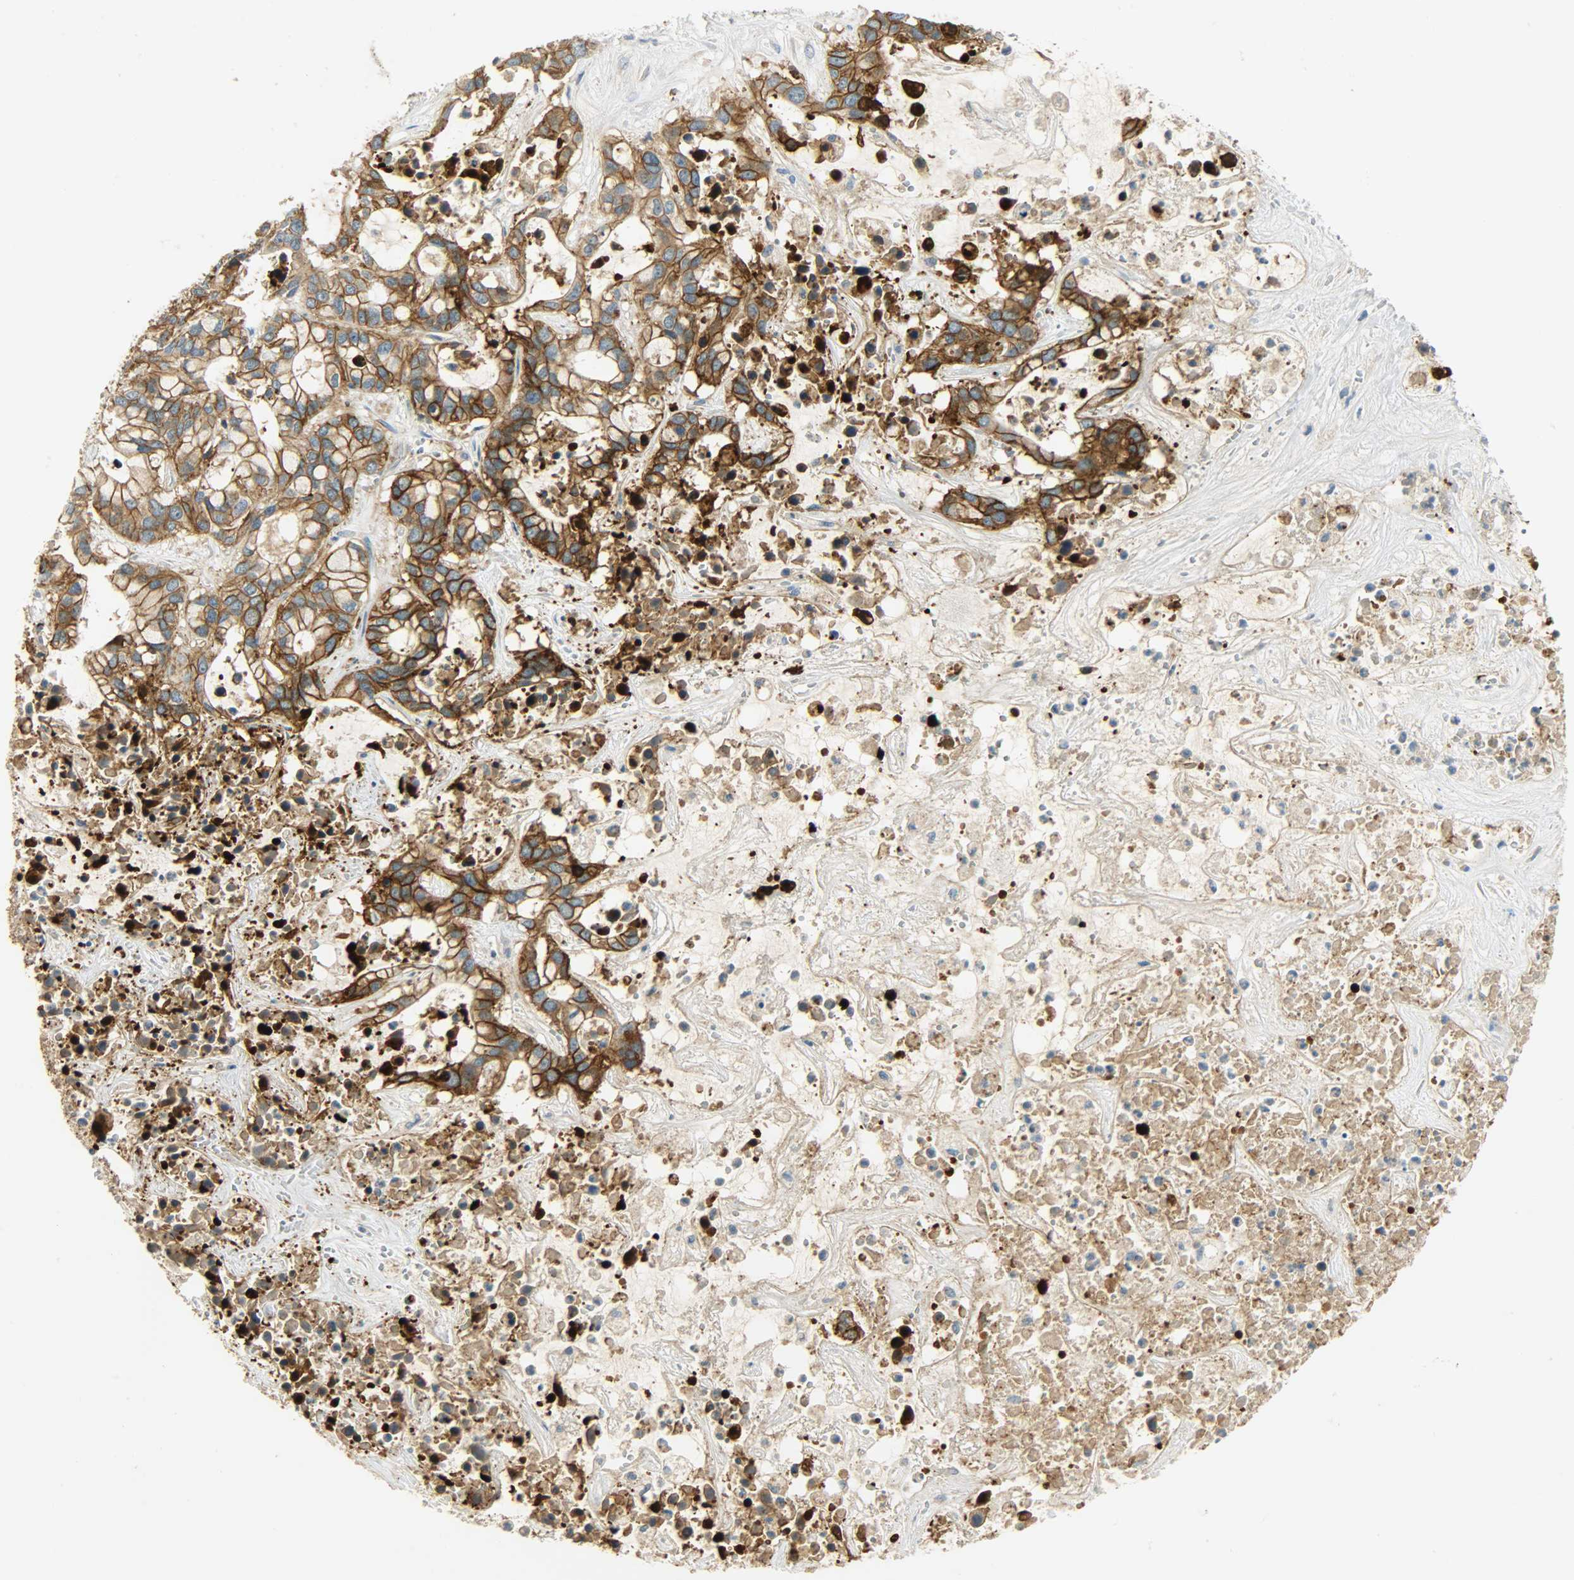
{"staining": {"intensity": "strong", "quantity": ">75%", "location": "cytoplasmic/membranous"}, "tissue": "liver cancer", "cell_type": "Tumor cells", "image_type": "cancer", "snomed": [{"axis": "morphology", "description": "Cholangiocarcinoma"}, {"axis": "topography", "description": "Liver"}], "caption": "Liver cancer stained with a protein marker reveals strong staining in tumor cells.", "gene": "DSG2", "patient": {"sex": "female", "age": 65}}